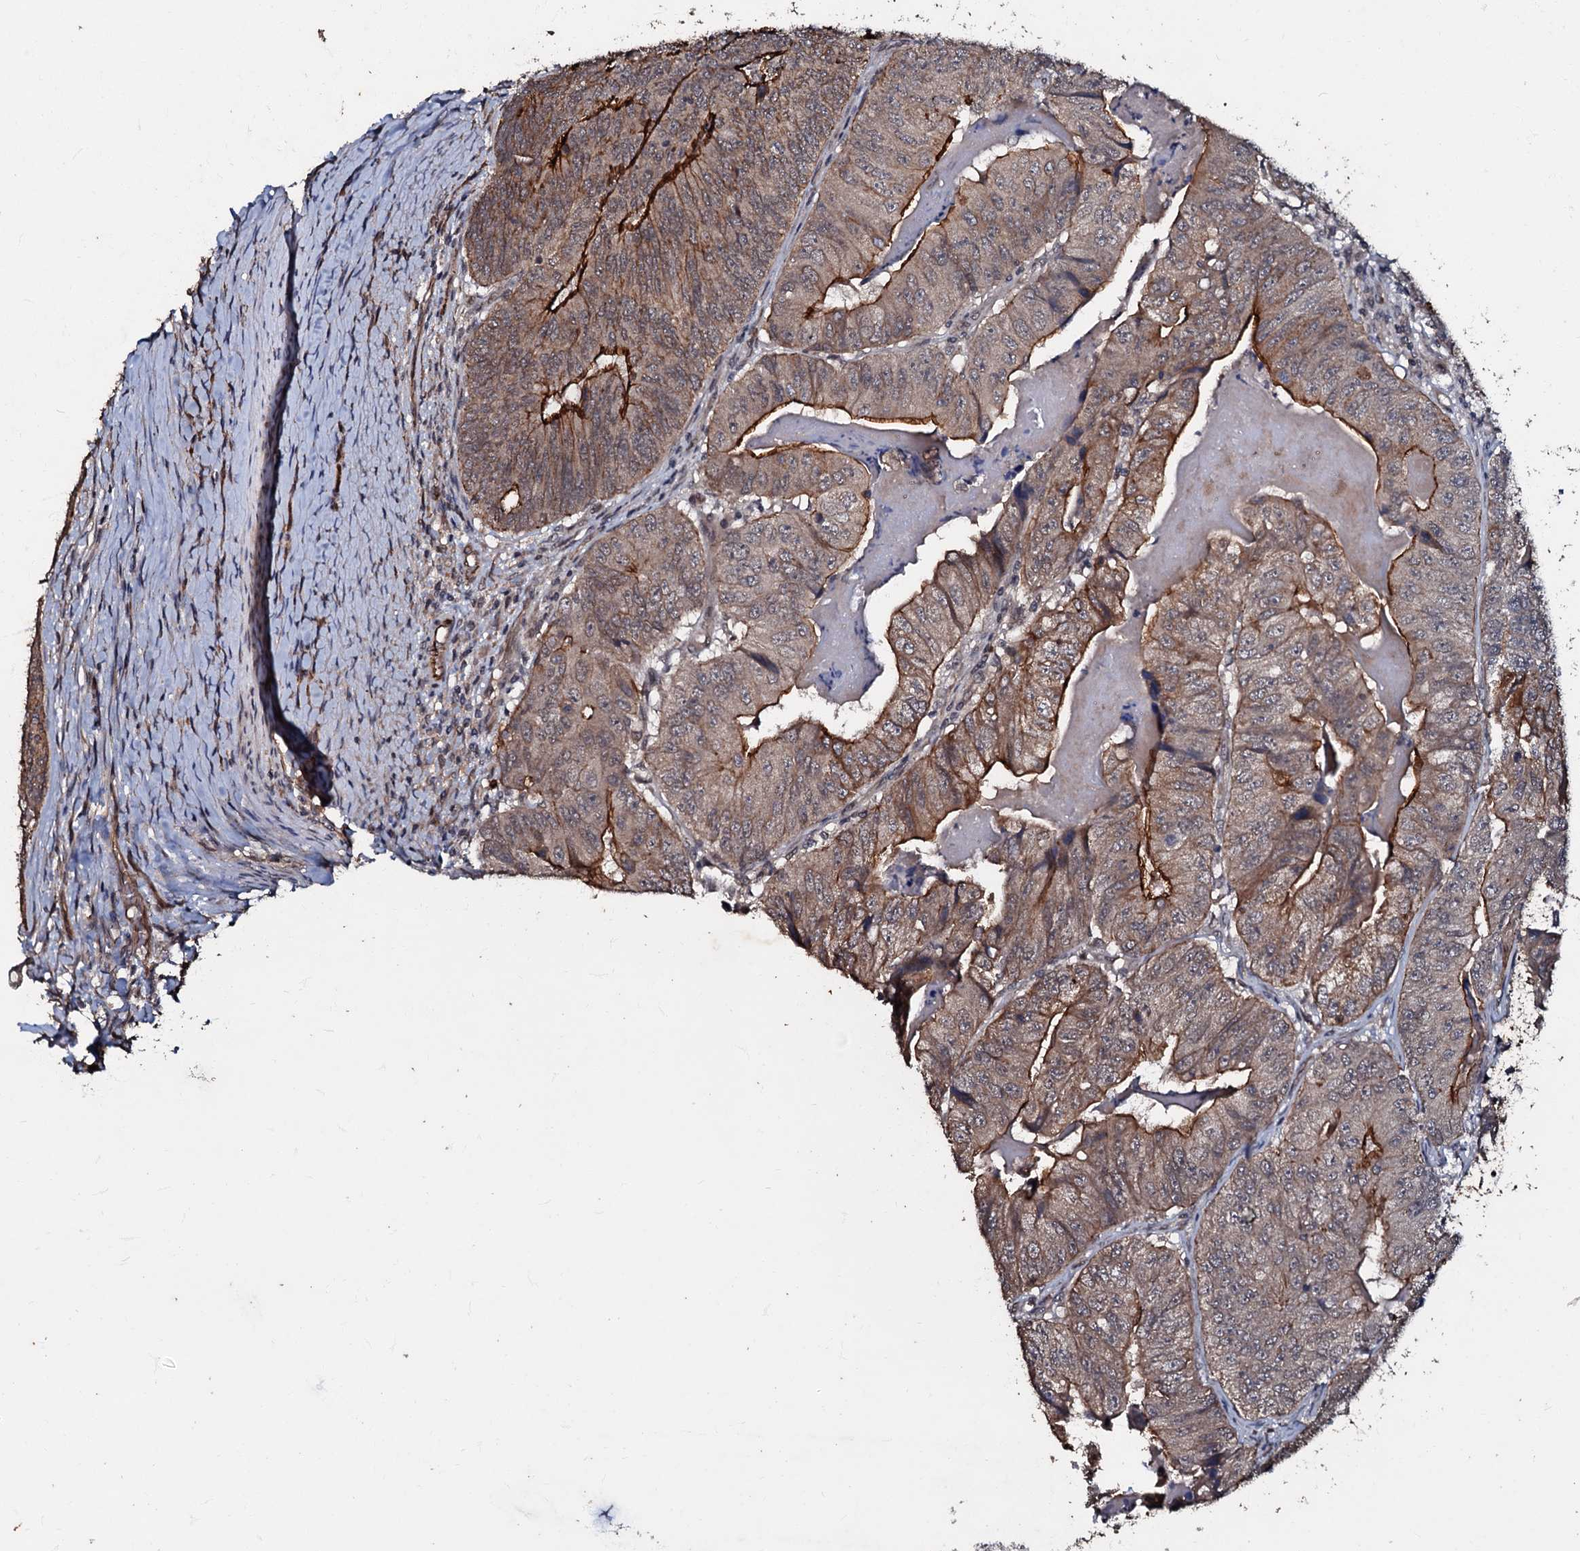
{"staining": {"intensity": "strong", "quantity": "25%-75%", "location": "cytoplasmic/membranous"}, "tissue": "colorectal cancer", "cell_type": "Tumor cells", "image_type": "cancer", "snomed": [{"axis": "morphology", "description": "Adenocarcinoma, NOS"}, {"axis": "topography", "description": "Colon"}], "caption": "Protein expression analysis of human colorectal cancer reveals strong cytoplasmic/membranous staining in approximately 25%-75% of tumor cells. (DAB (3,3'-diaminobenzidine) = brown stain, brightfield microscopy at high magnification).", "gene": "MANSC4", "patient": {"sex": "female", "age": 67}}